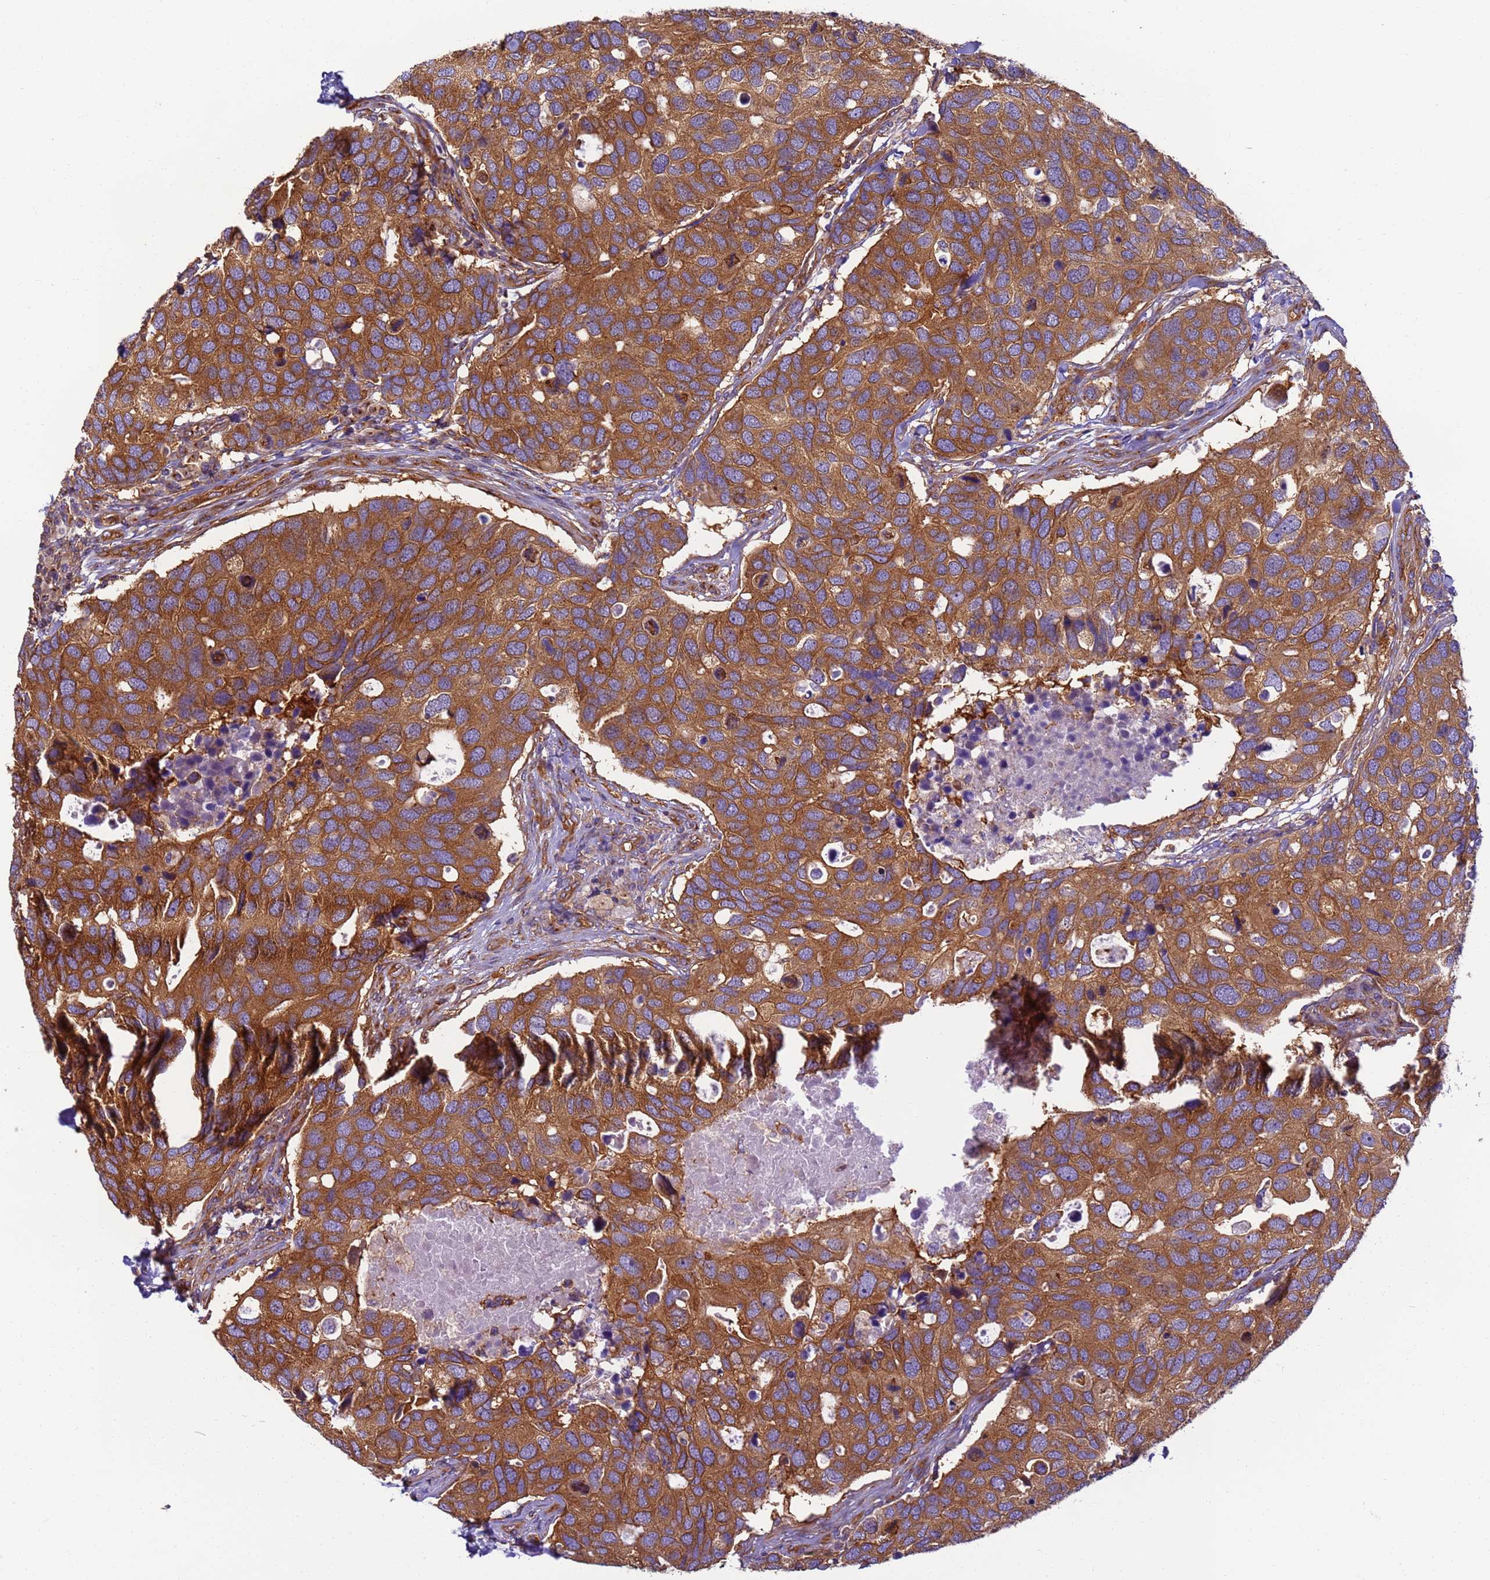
{"staining": {"intensity": "strong", "quantity": ">75%", "location": "cytoplasmic/membranous"}, "tissue": "breast cancer", "cell_type": "Tumor cells", "image_type": "cancer", "snomed": [{"axis": "morphology", "description": "Duct carcinoma"}, {"axis": "topography", "description": "Breast"}], "caption": "Protein staining displays strong cytoplasmic/membranous expression in about >75% of tumor cells in breast infiltrating ductal carcinoma.", "gene": "DYNC1I2", "patient": {"sex": "female", "age": 83}}